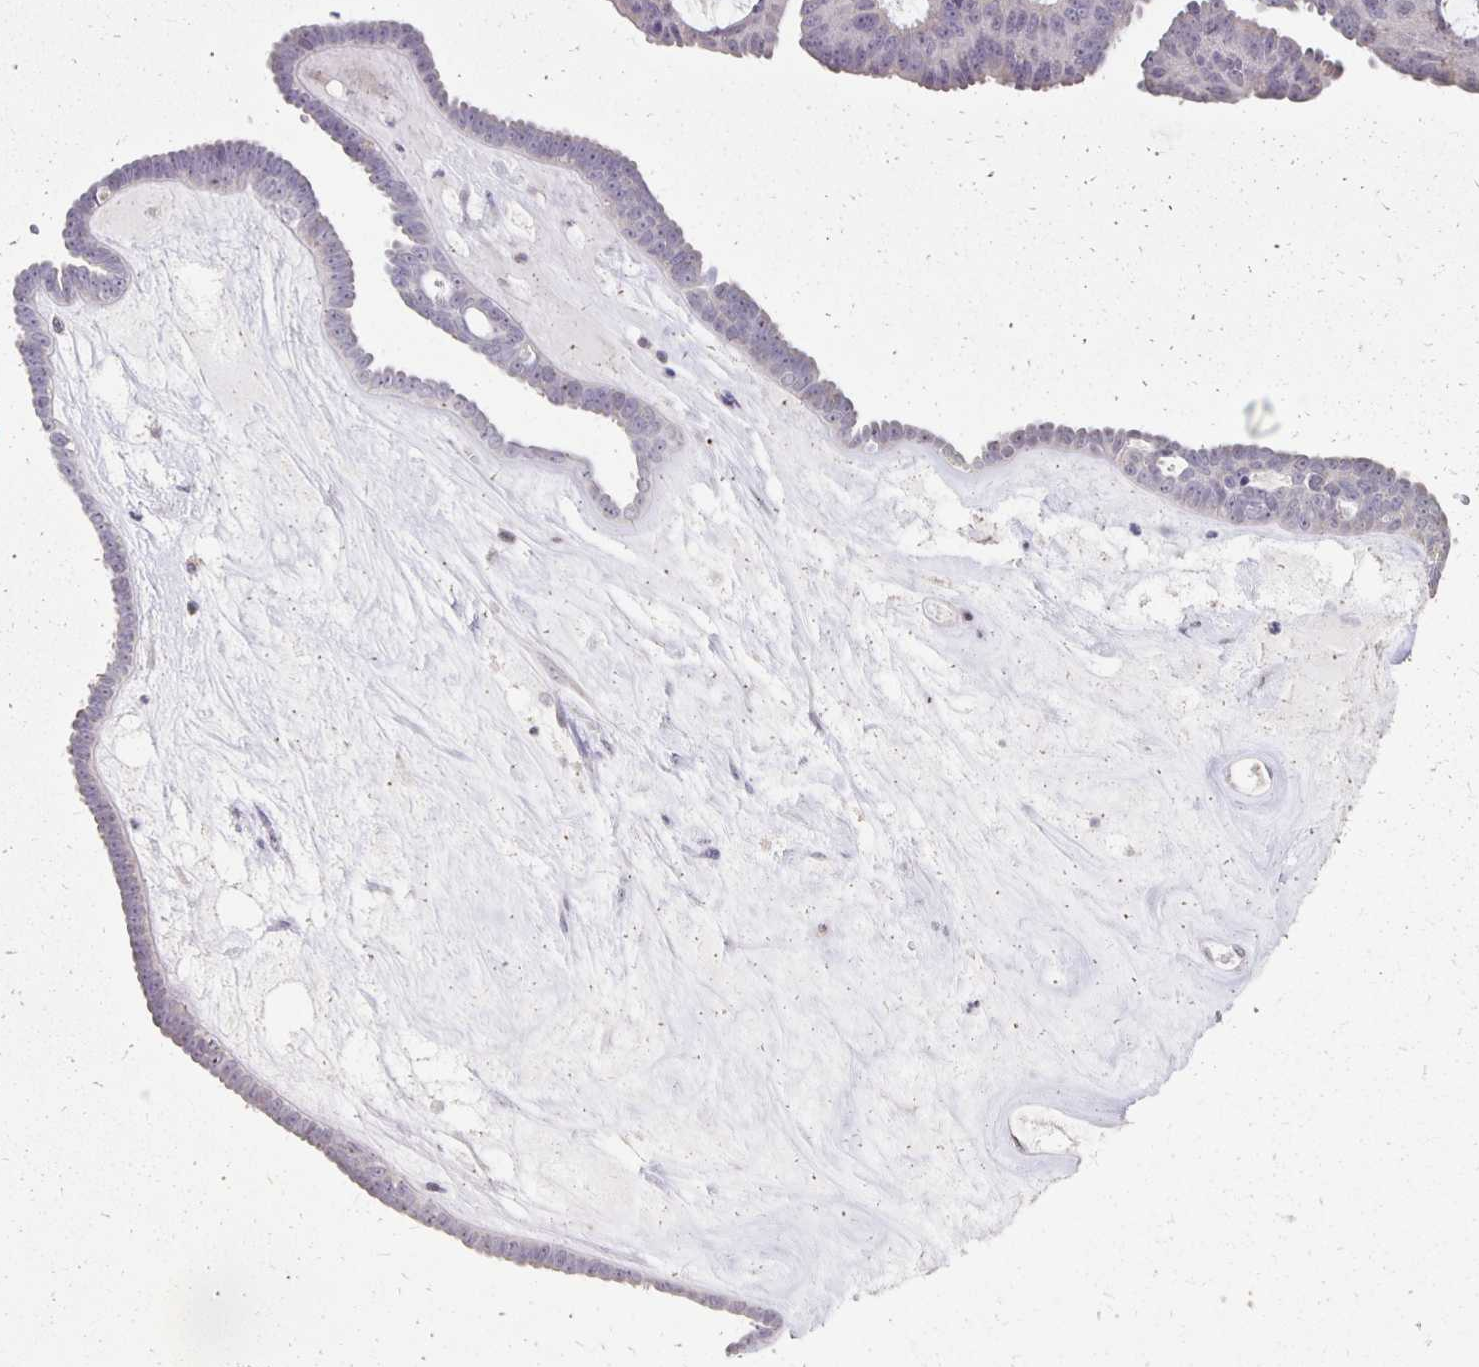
{"staining": {"intensity": "negative", "quantity": "none", "location": "none"}, "tissue": "ovarian cancer", "cell_type": "Tumor cells", "image_type": "cancer", "snomed": [{"axis": "morphology", "description": "Cystadenocarcinoma, serous, NOS"}, {"axis": "topography", "description": "Ovary"}], "caption": "Immunohistochemistry (IHC) histopathology image of neoplastic tissue: ovarian cancer stained with DAB reveals no significant protein expression in tumor cells.", "gene": "ATOSB", "patient": {"sex": "female", "age": 71}}